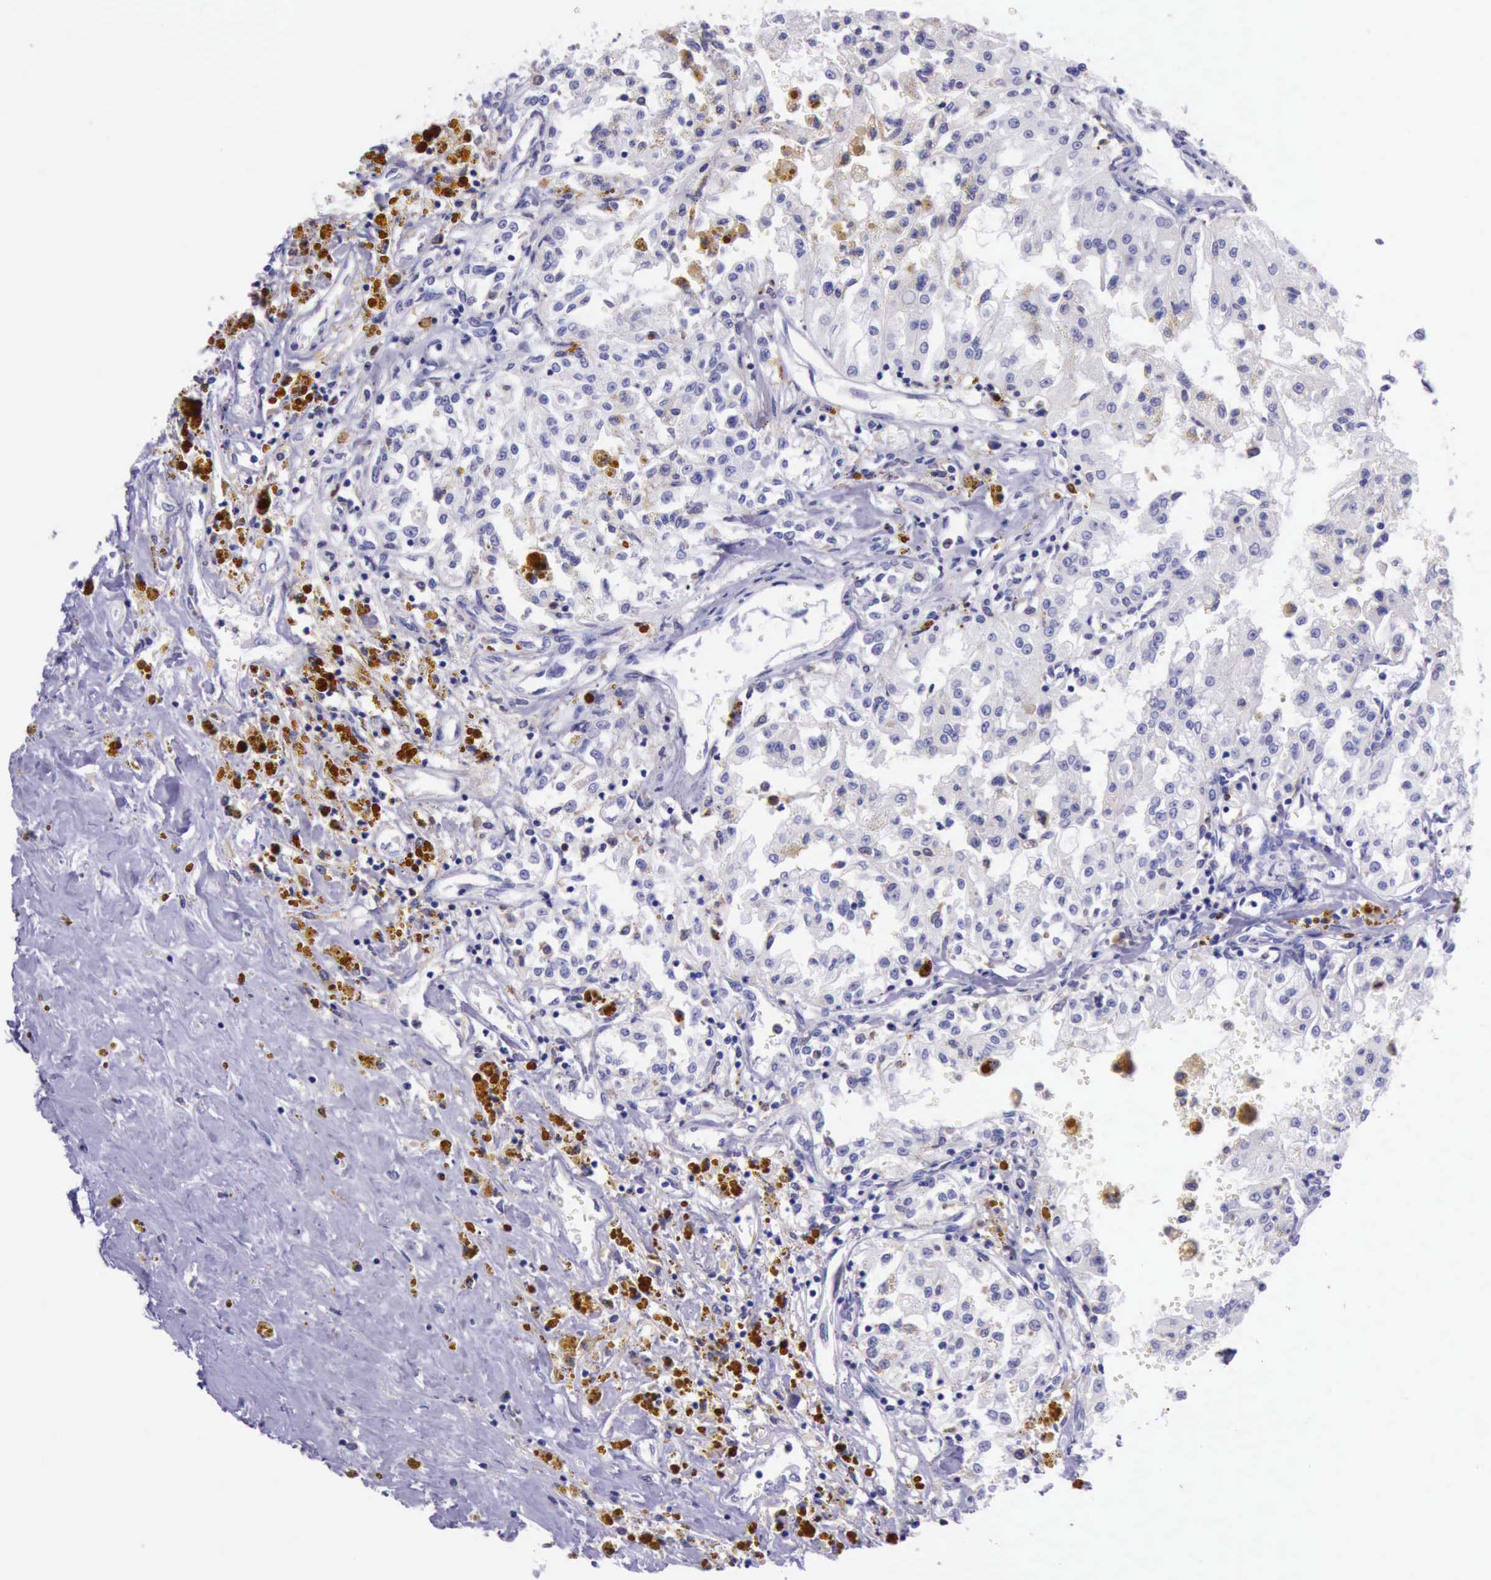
{"staining": {"intensity": "negative", "quantity": "none", "location": "none"}, "tissue": "renal cancer", "cell_type": "Tumor cells", "image_type": "cancer", "snomed": [{"axis": "morphology", "description": "Adenocarcinoma, NOS"}, {"axis": "topography", "description": "Kidney"}], "caption": "Adenocarcinoma (renal) stained for a protein using immunohistochemistry (IHC) shows no positivity tumor cells.", "gene": "BTK", "patient": {"sex": "male", "age": 78}}